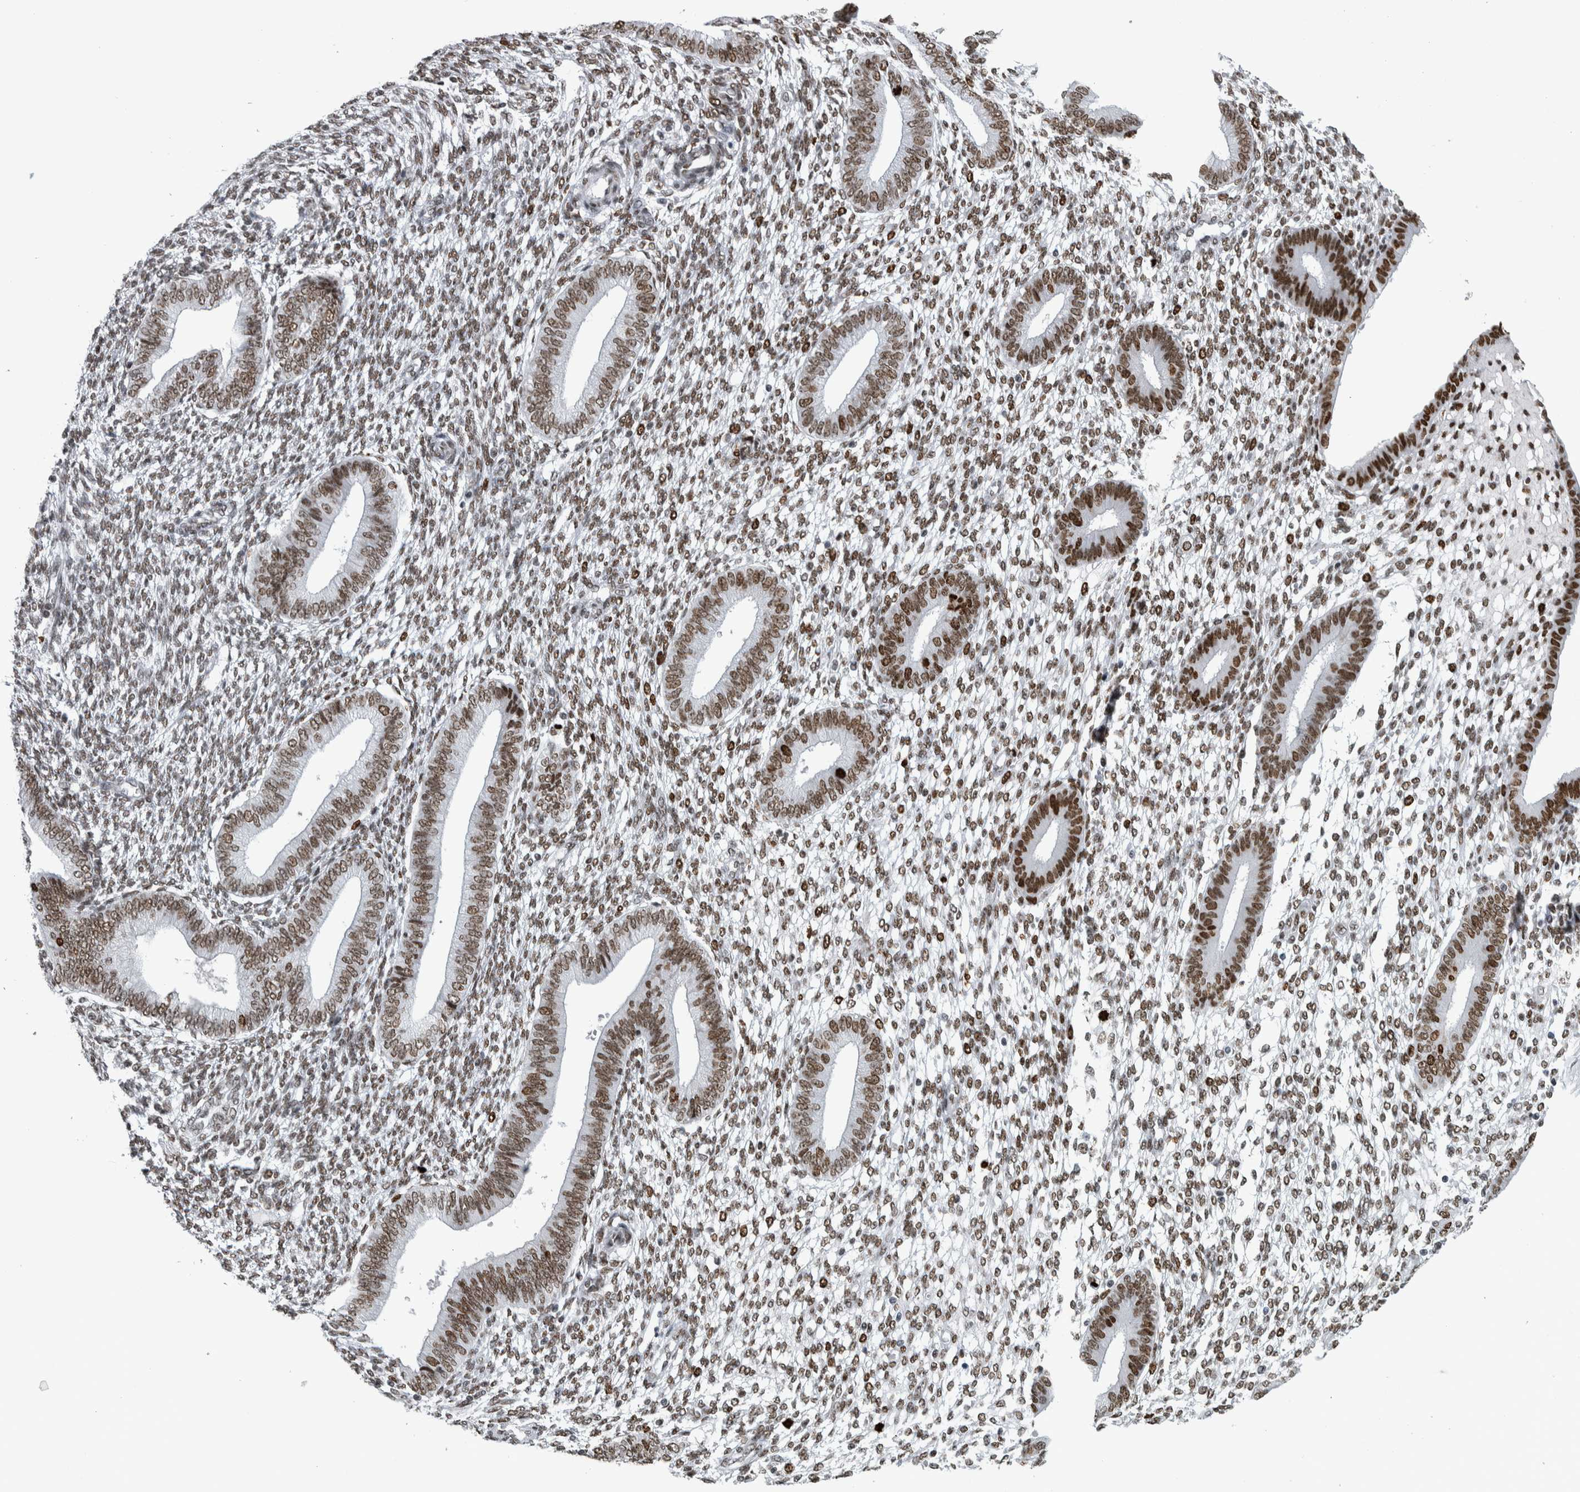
{"staining": {"intensity": "moderate", "quantity": "25%-75%", "location": "nuclear"}, "tissue": "endometrium", "cell_type": "Cells in endometrial stroma", "image_type": "normal", "snomed": [{"axis": "morphology", "description": "Normal tissue, NOS"}, {"axis": "topography", "description": "Endometrium"}], "caption": "Benign endometrium reveals moderate nuclear staining in about 25%-75% of cells in endometrial stroma.", "gene": "TOP2B", "patient": {"sex": "female", "age": 46}}